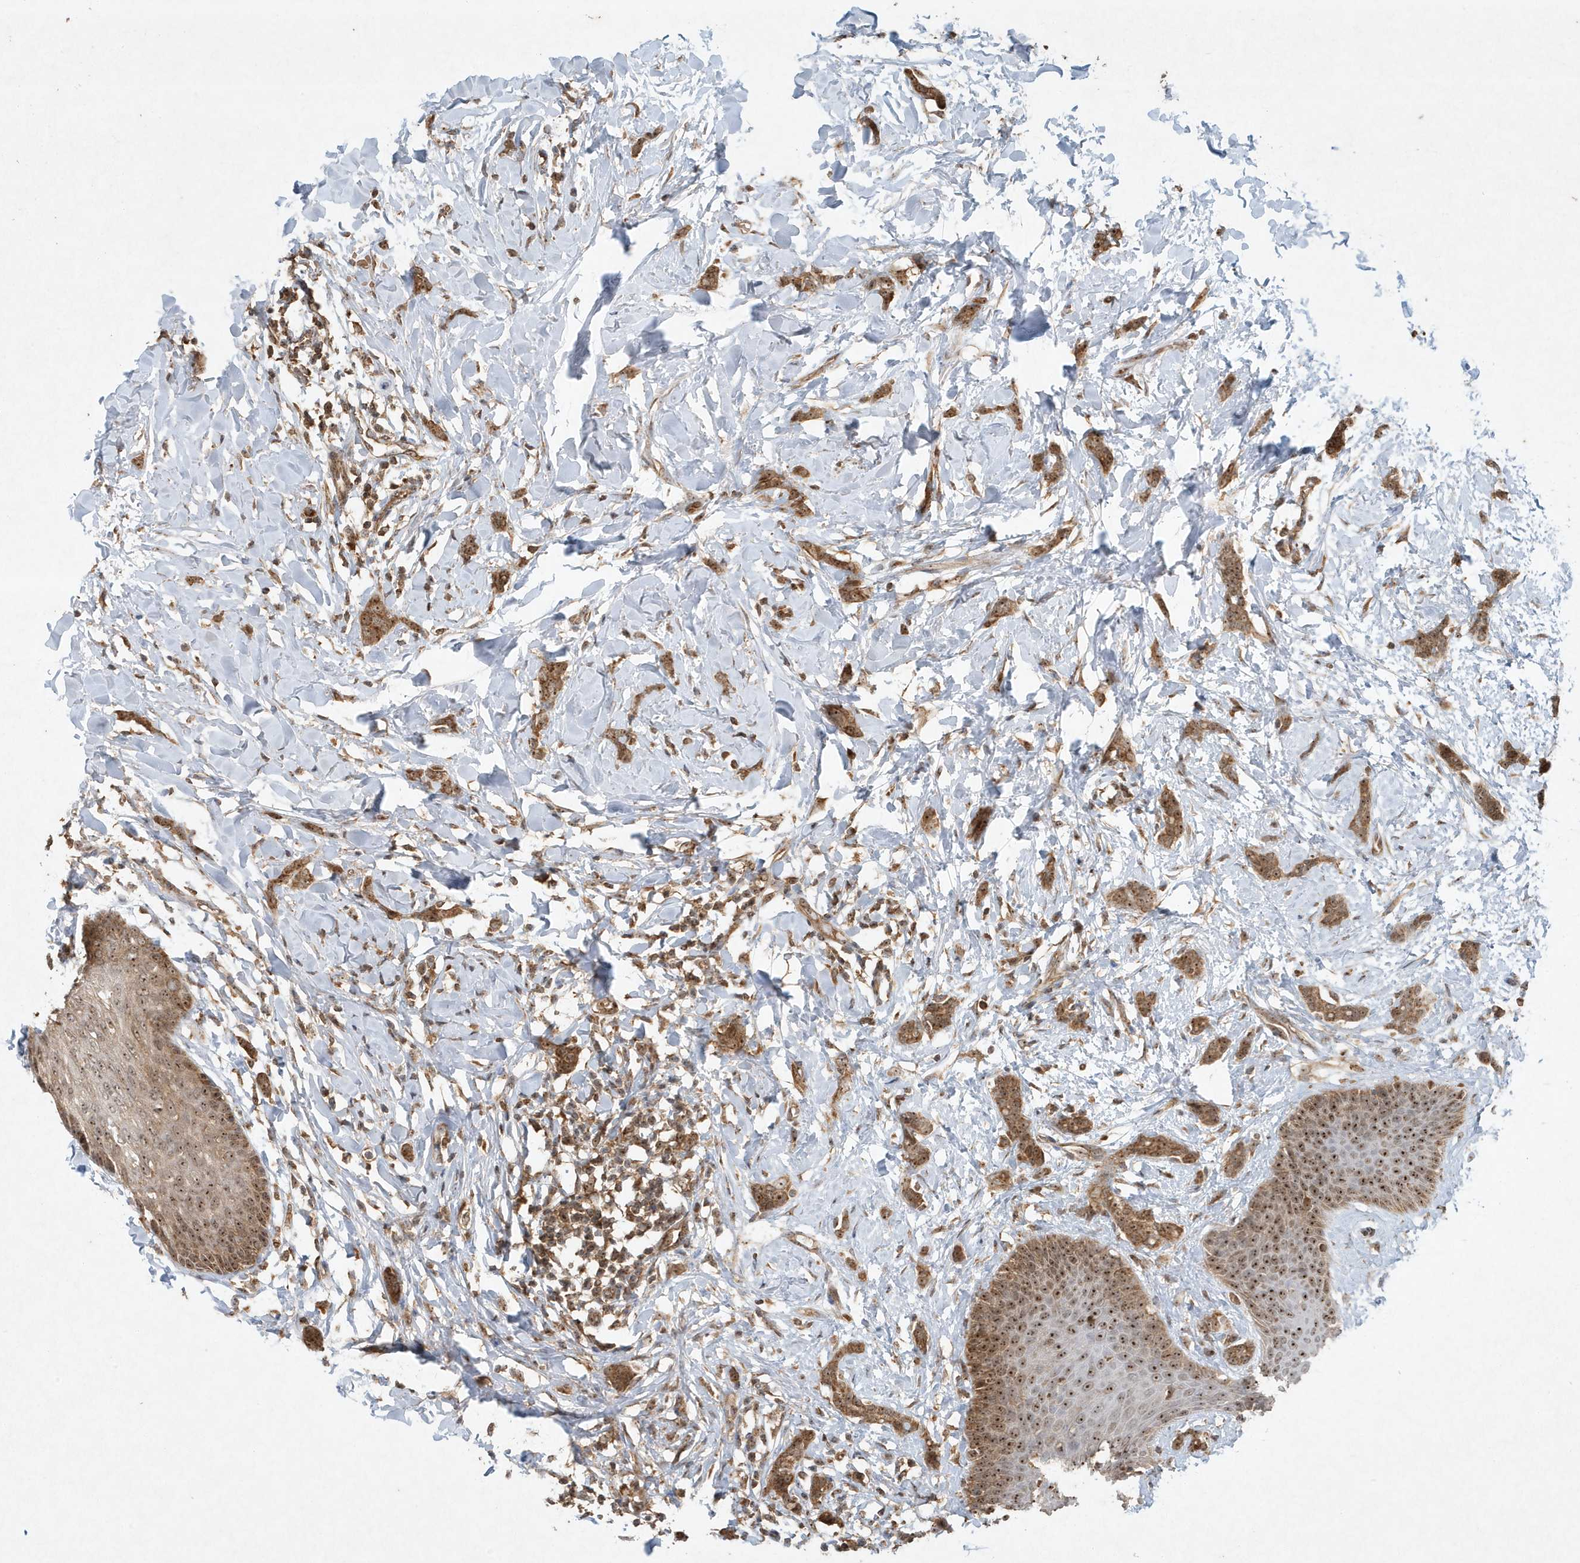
{"staining": {"intensity": "moderate", "quantity": ">75%", "location": "cytoplasmic/membranous,nuclear"}, "tissue": "breast cancer", "cell_type": "Tumor cells", "image_type": "cancer", "snomed": [{"axis": "morphology", "description": "Lobular carcinoma"}, {"axis": "topography", "description": "Skin"}, {"axis": "topography", "description": "Breast"}], "caption": "Breast lobular carcinoma tissue shows moderate cytoplasmic/membranous and nuclear staining in approximately >75% of tumor cells, visualized by immunohistochemistry.", "gene": "ABCB9", "patient": {"sex": "female", "age": 46}}